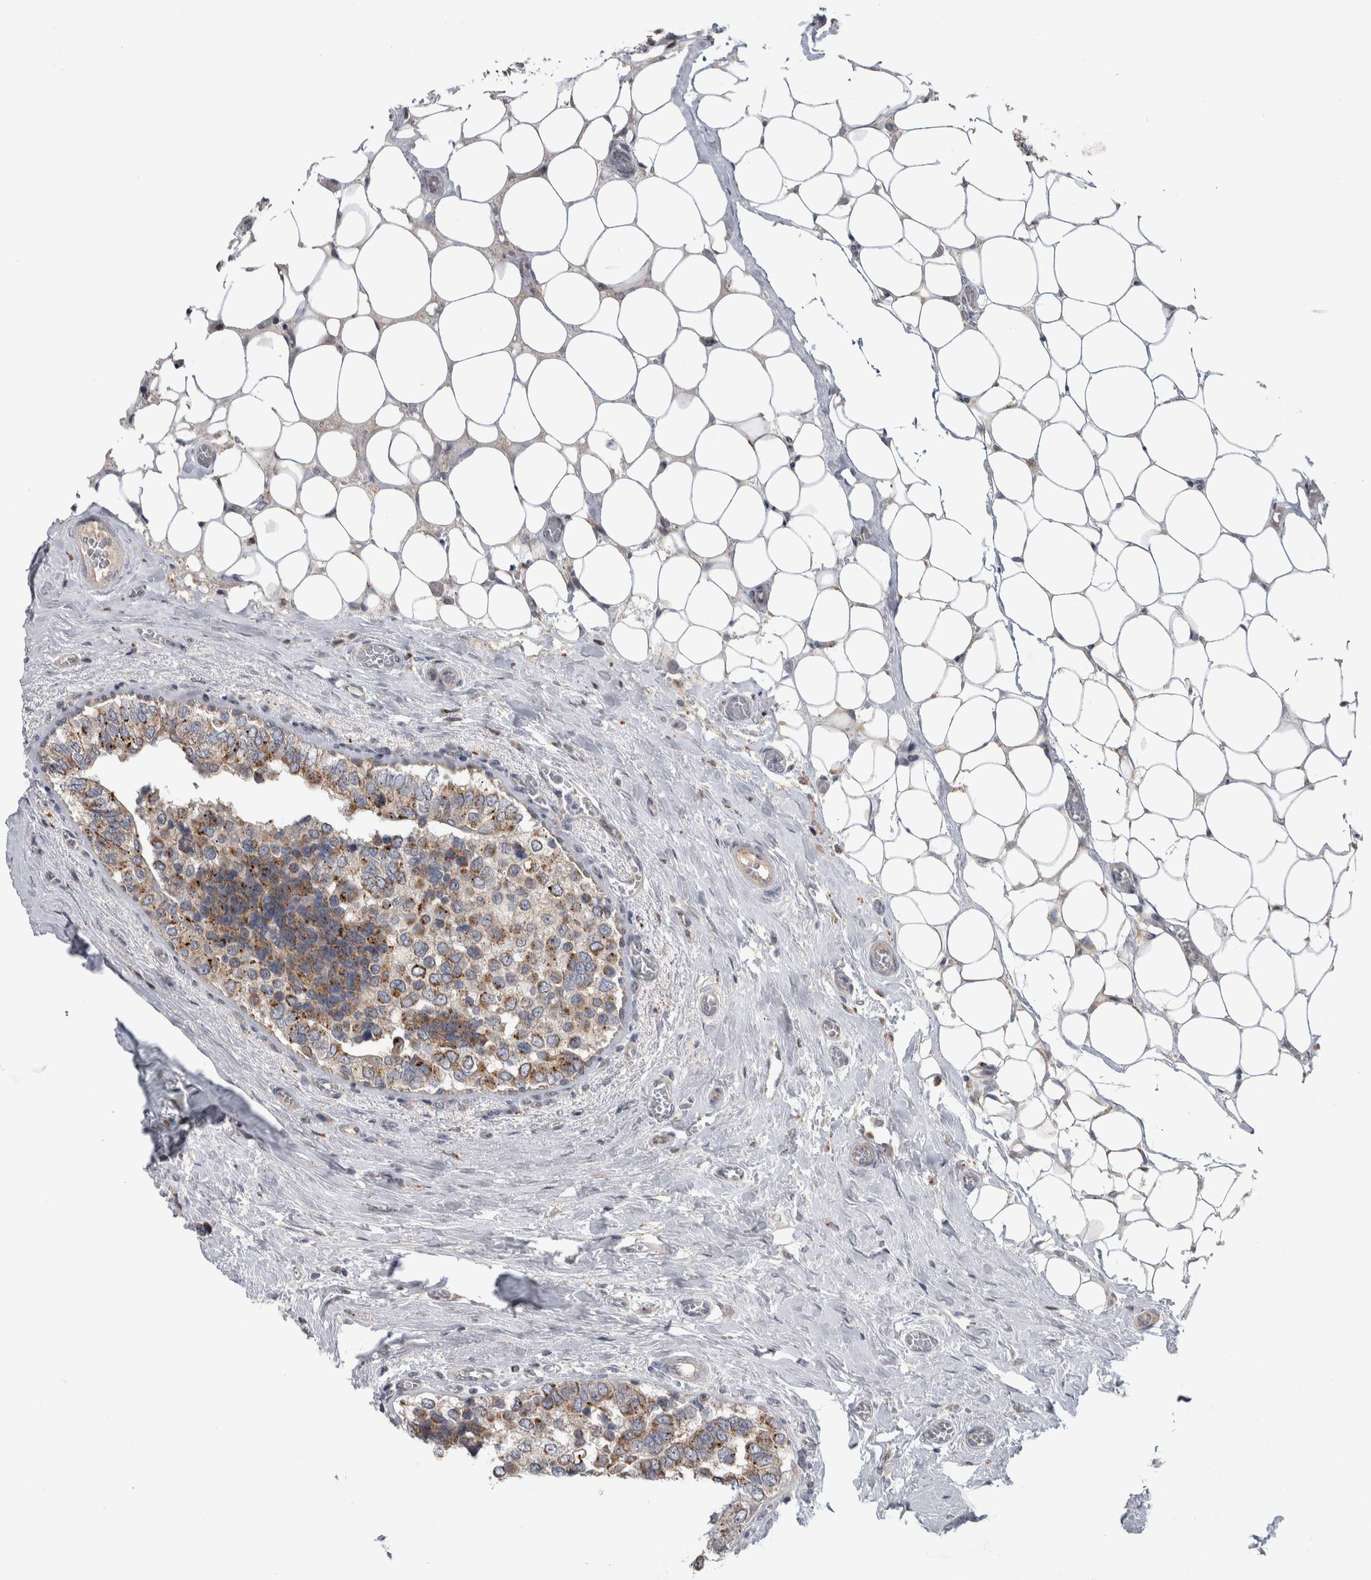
{"staining": {"intensity": "moderate", "quantity": ">75%", "location": "cytoplasmic/membranous"}, "tissue": "breast cancer", "cell_type": "Tumor cells", "image_type": "cancer", "snomed": [{"axis": "morphology", "description": "Normal tissue, NOS"}, {"axis": "morphology", "description": "Duct carcinoma"}, {"axis": "topography", "description": "Breast"}], "caption": "Immunohistochemistry (IHC) (DAB) staining of breast cancer reveals moderate cytoplasmic/membranous protein staining in about >75% of tumor cells.", "gene": "FAM83G", "patient": {"sex": "female", "age": 43}}